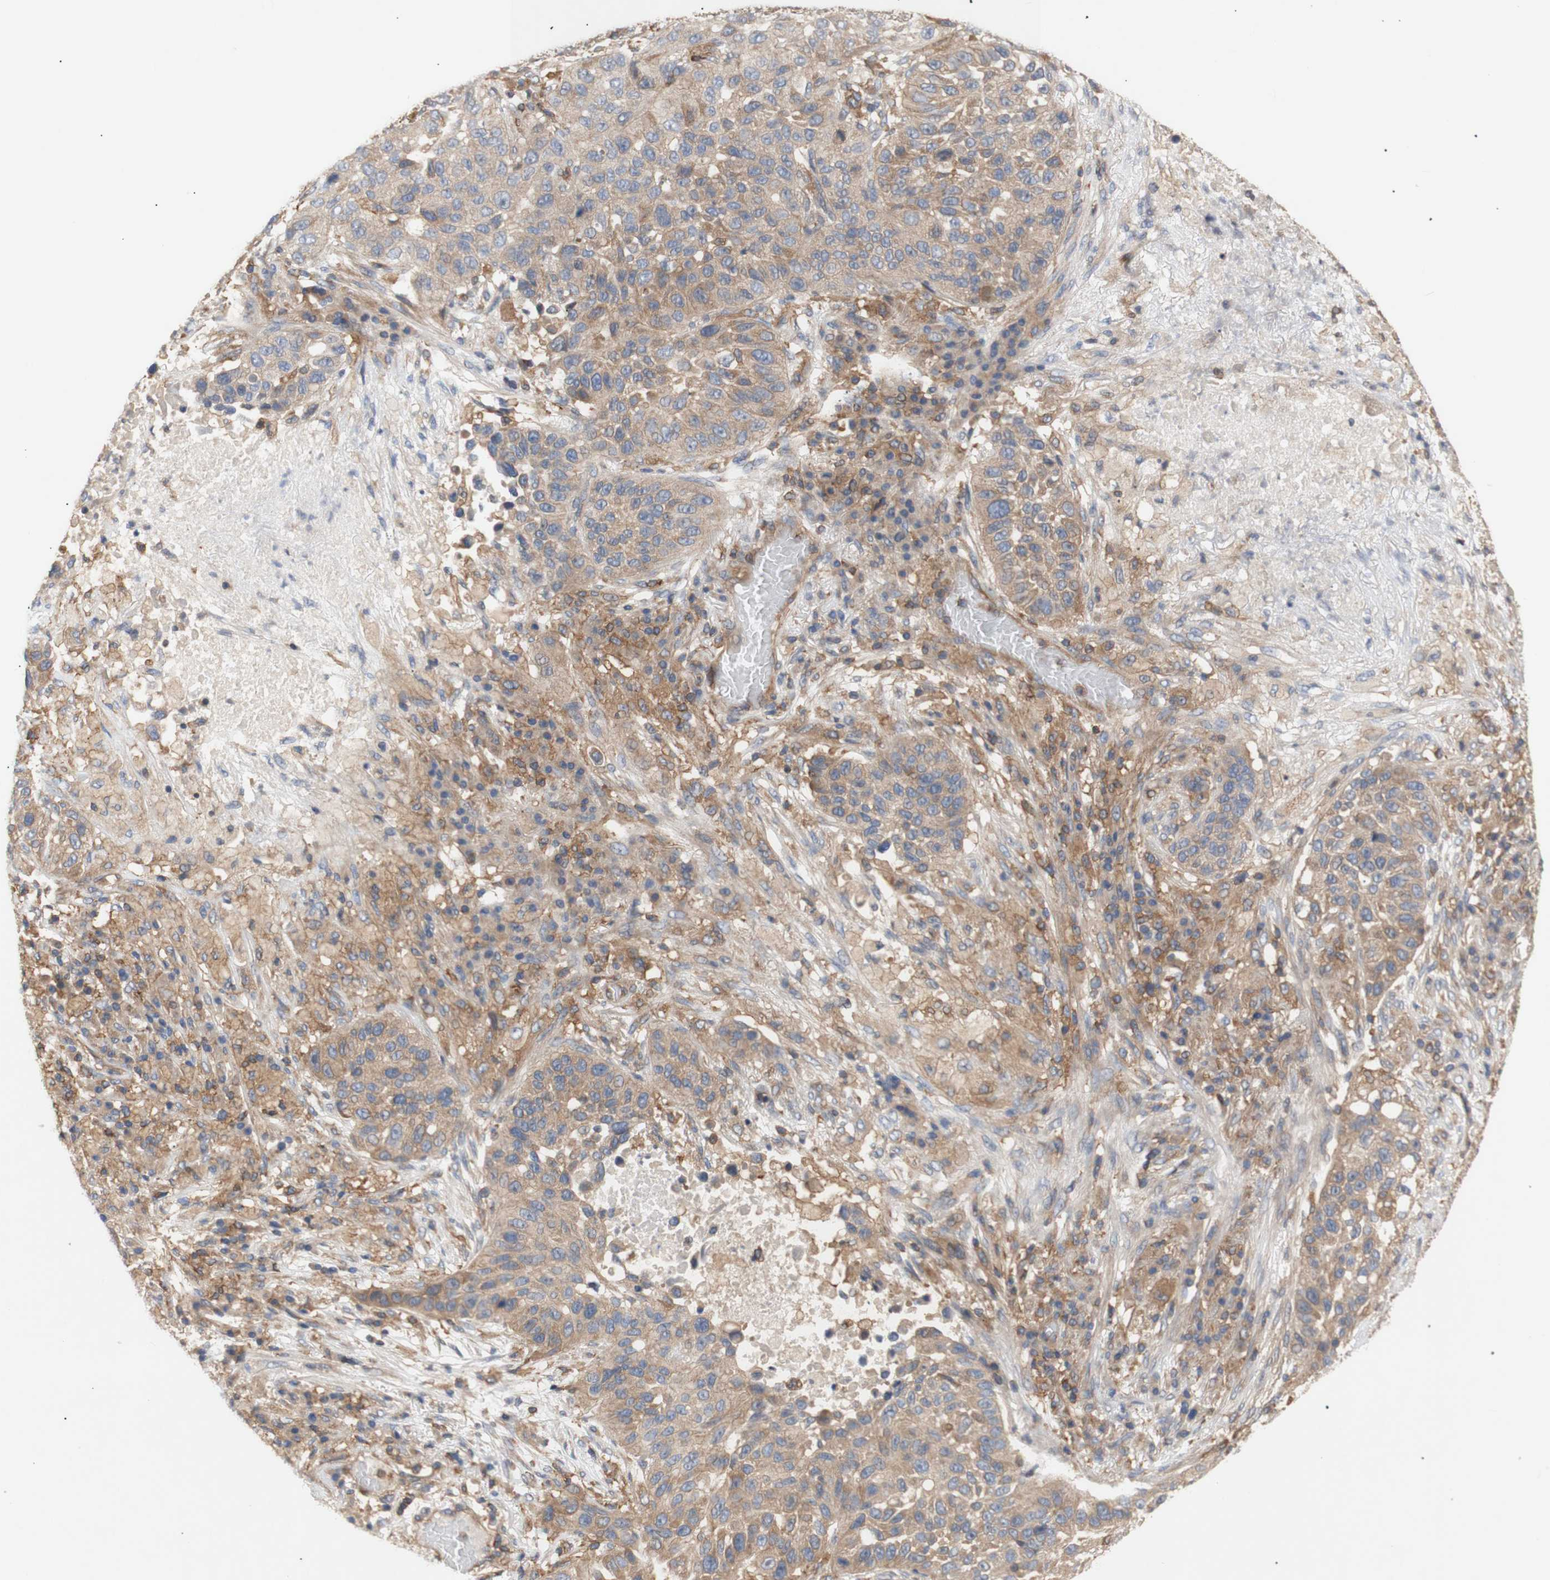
{"staining": {"intensity": "moderate", "quantity": ">75%", "location": "cytoplasmic/membranous"}, "tissue": "lung cancer", "cell_type": "Tumor cells", "image_type": "cancer", "snomed": [{"axis": "morphology", "description": "Squamous cell carcinoma, NOS"}, {"axis": "topography", "description": "Lung"}], "caption": "A brown stain shows moderate cytoplasmic/membranous staining of a protein in lung cancer tumor cells.", "gene": "IKBKG", "patient": {"sex": "male", "age": 57}}